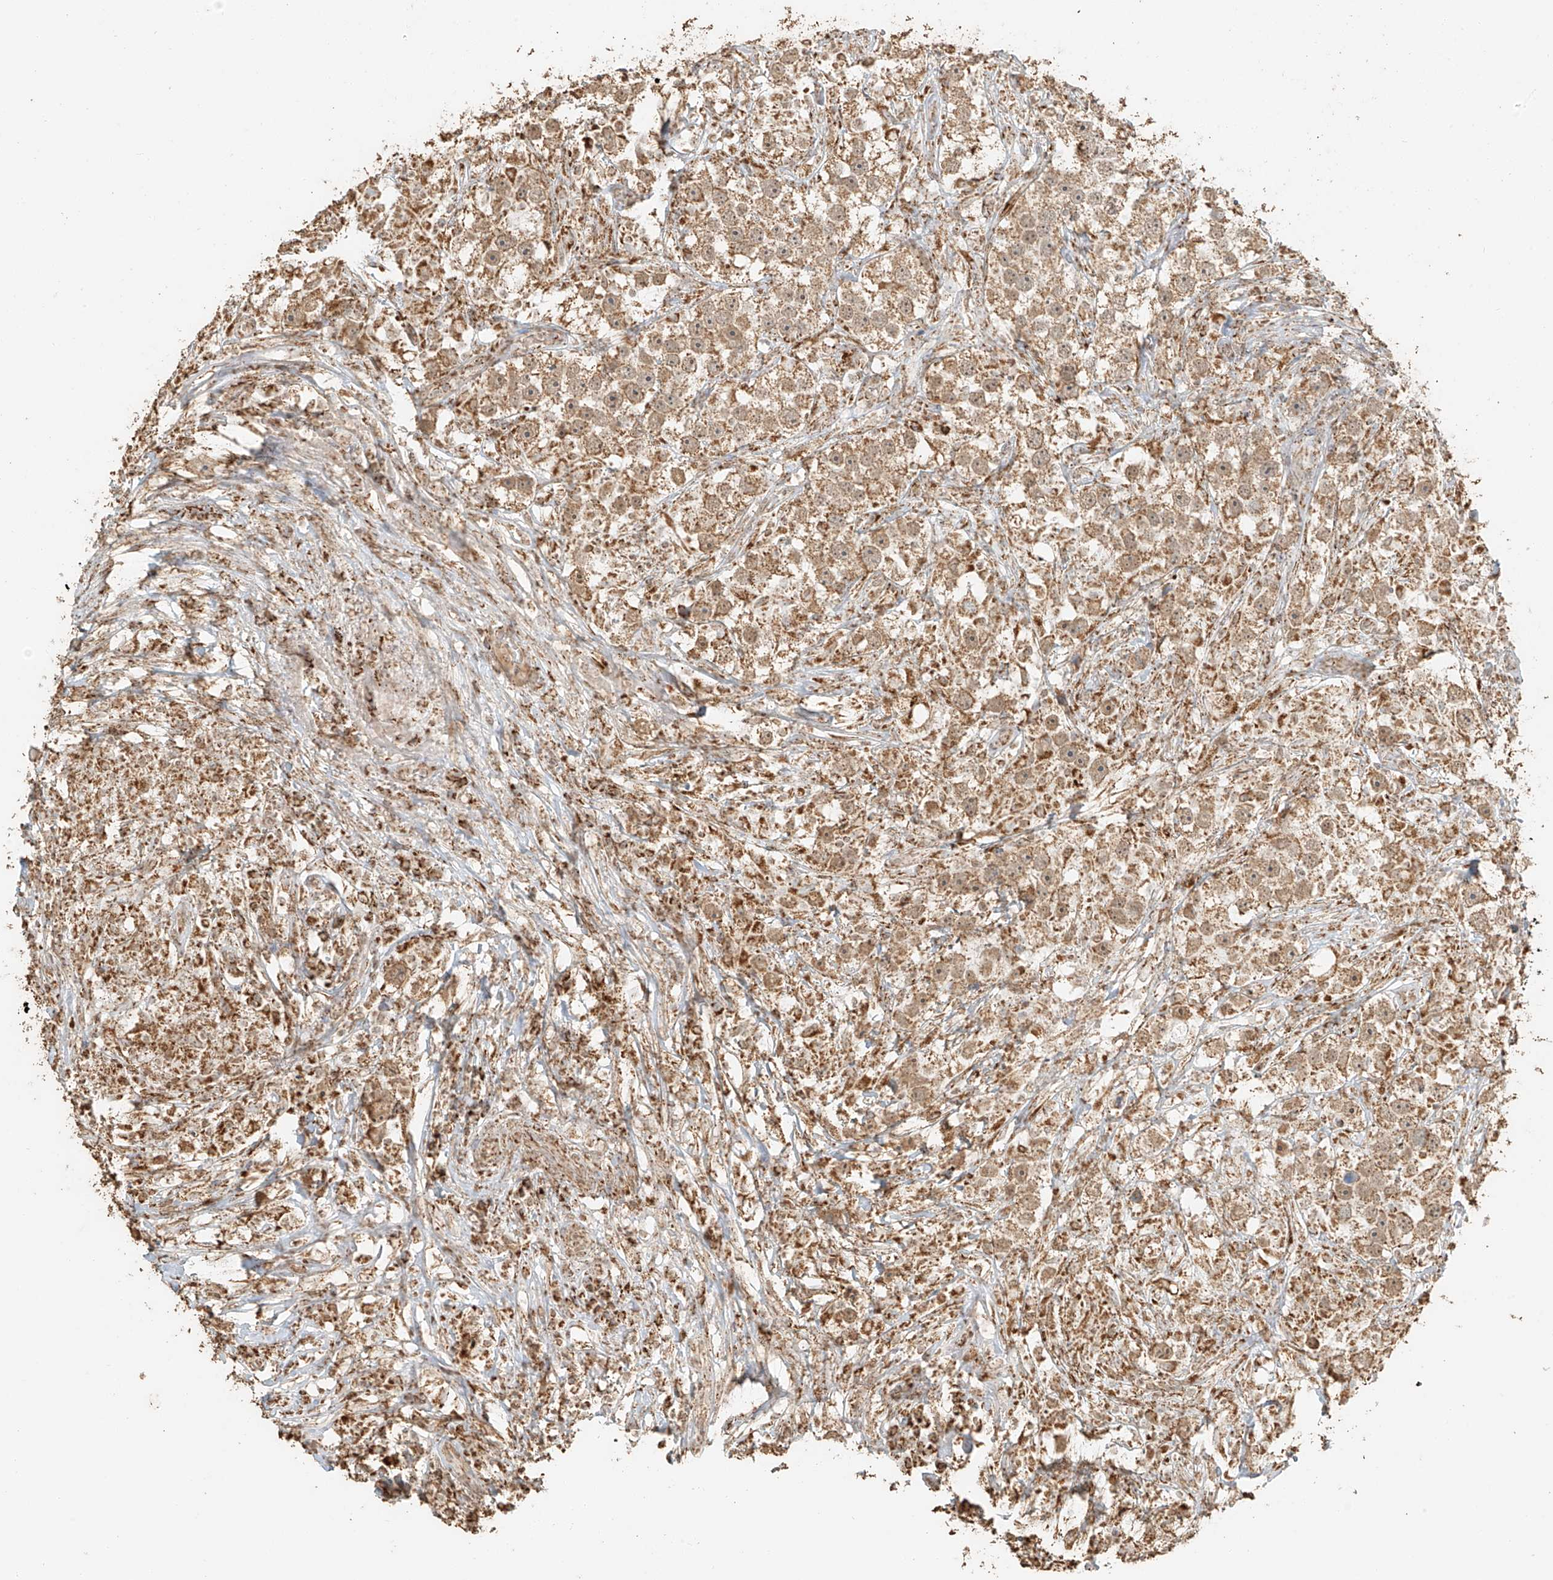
{"staining": {"intensity": "moderate", "quantity": ">75%", "location": "cytoplasmic/membranous"}, "tissue": "testis cancer", "cell_type": "Tumor cells", "image_type": "cancer", "snomed": [{"axis": "morphology", "description": "Seminoma, NOS"}, {"axis": "topography", "description": "Testis"}], "caption": "Testis cancer (seminoma) was stained to show a protein in brown. There is medium levels of moderate cytoplasmic/membranous positivity in approximately >75% of tumor cells.", "gene": "MIPEP", "patient": {"sex": "male", "age": 49}}